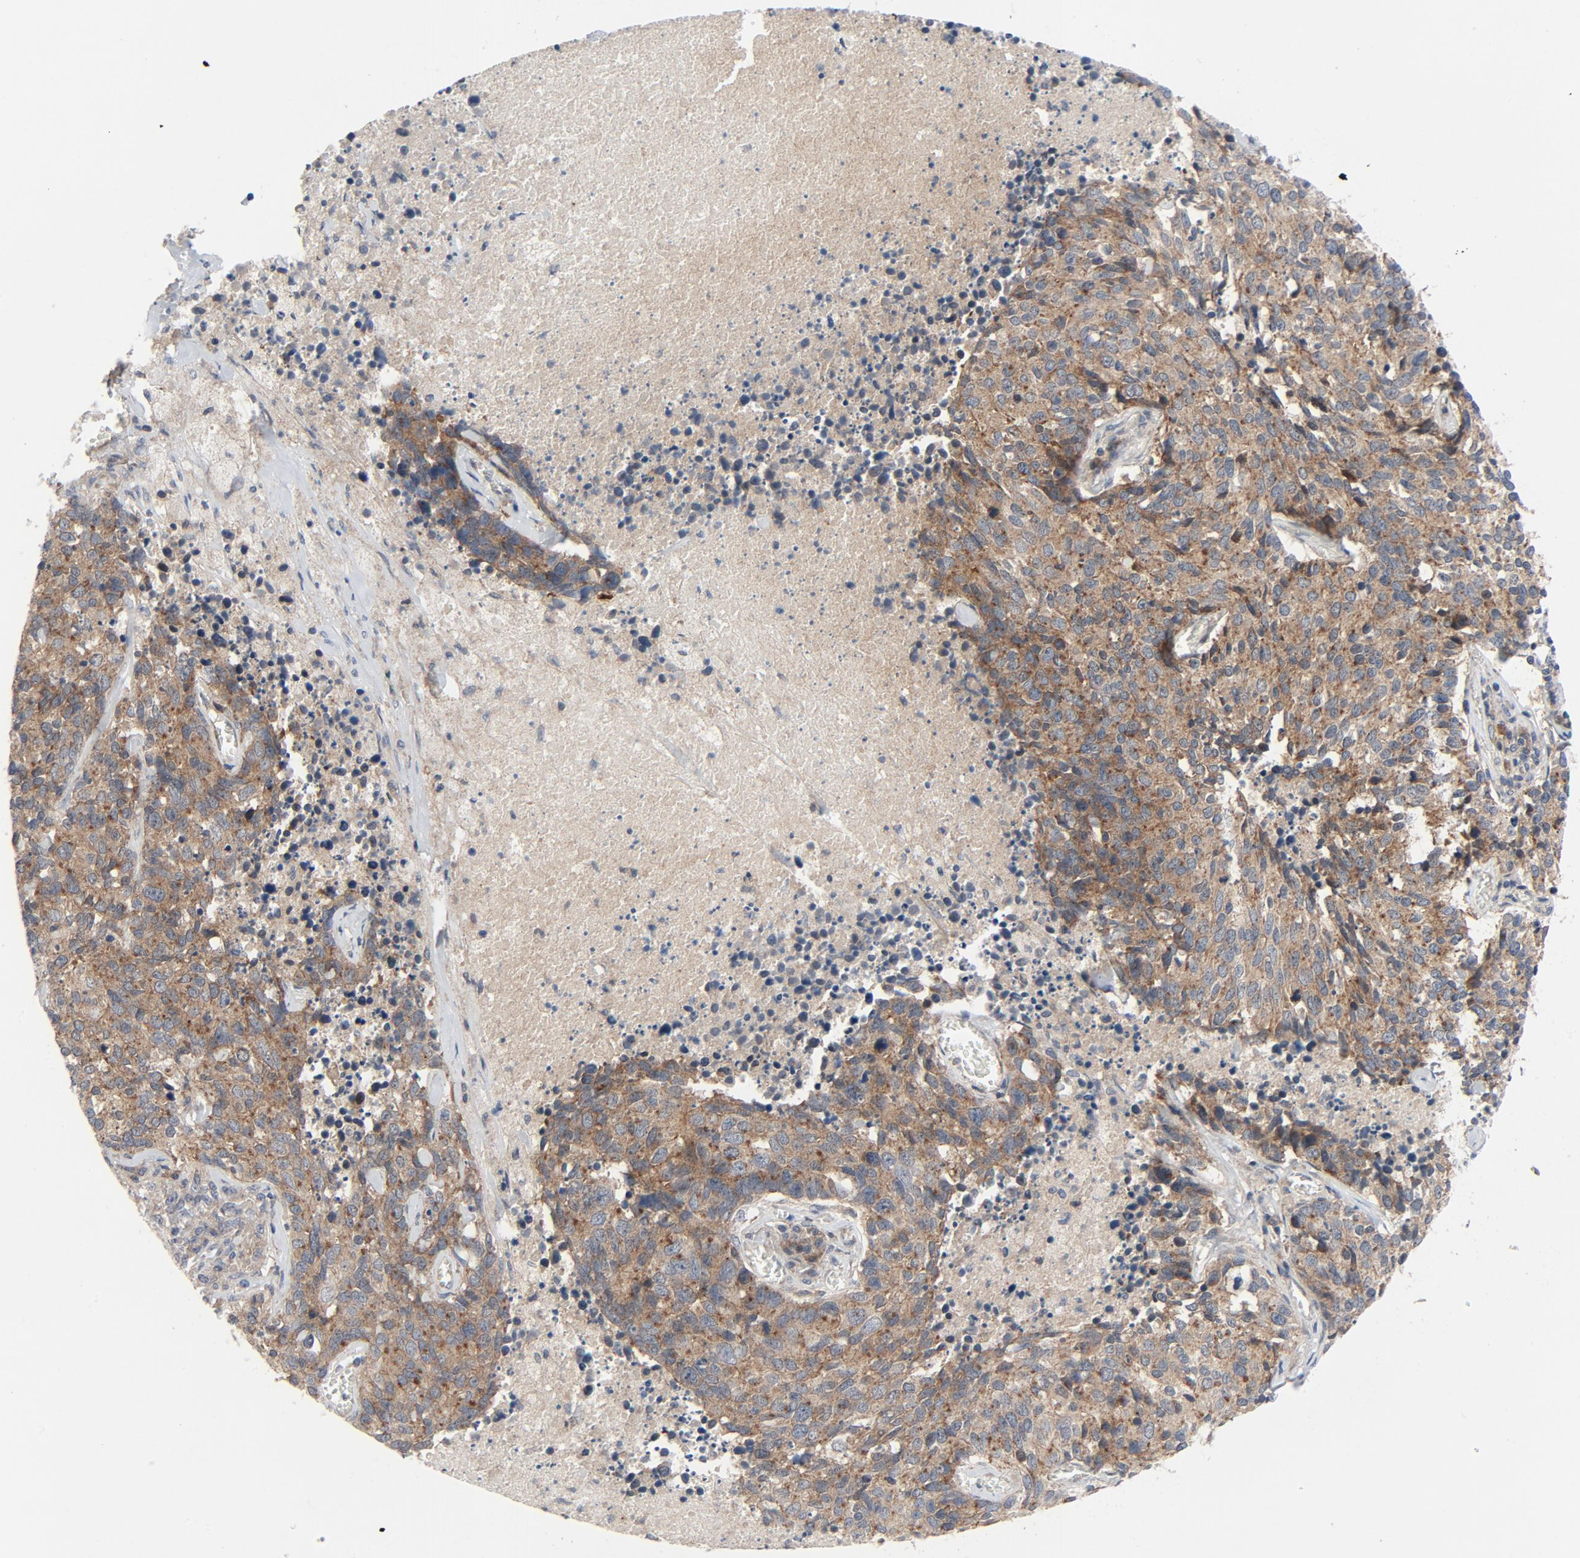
{"staining": {"intensity": "moderate", "quantity": ">75%", "location": "cytoplasmic/membranous"}, "tissue": "lung cancer", "cell_type": "Tumor cells", "image_type": "cancer", "snomed": [{"axis": "morphology", "description": "Neoplasm, malignant, NOS"}, {"axis": "topography", "description": "Lung"}], "caption": "Lung cancer (malignant neoplasm) stained with DAB immunohistochemistry exhibits medium levels of moderate cytoplasmic/membranous positivity in about >75% of tumor cells. The protein is stained brown, and the nuclei are stained in blue (DAB (3,3'-diaminobenzidine) IHC with brightfield microscopy, high magnification).", "gene": "TSG101", "patient": {"sex": "female", "age": 76}}